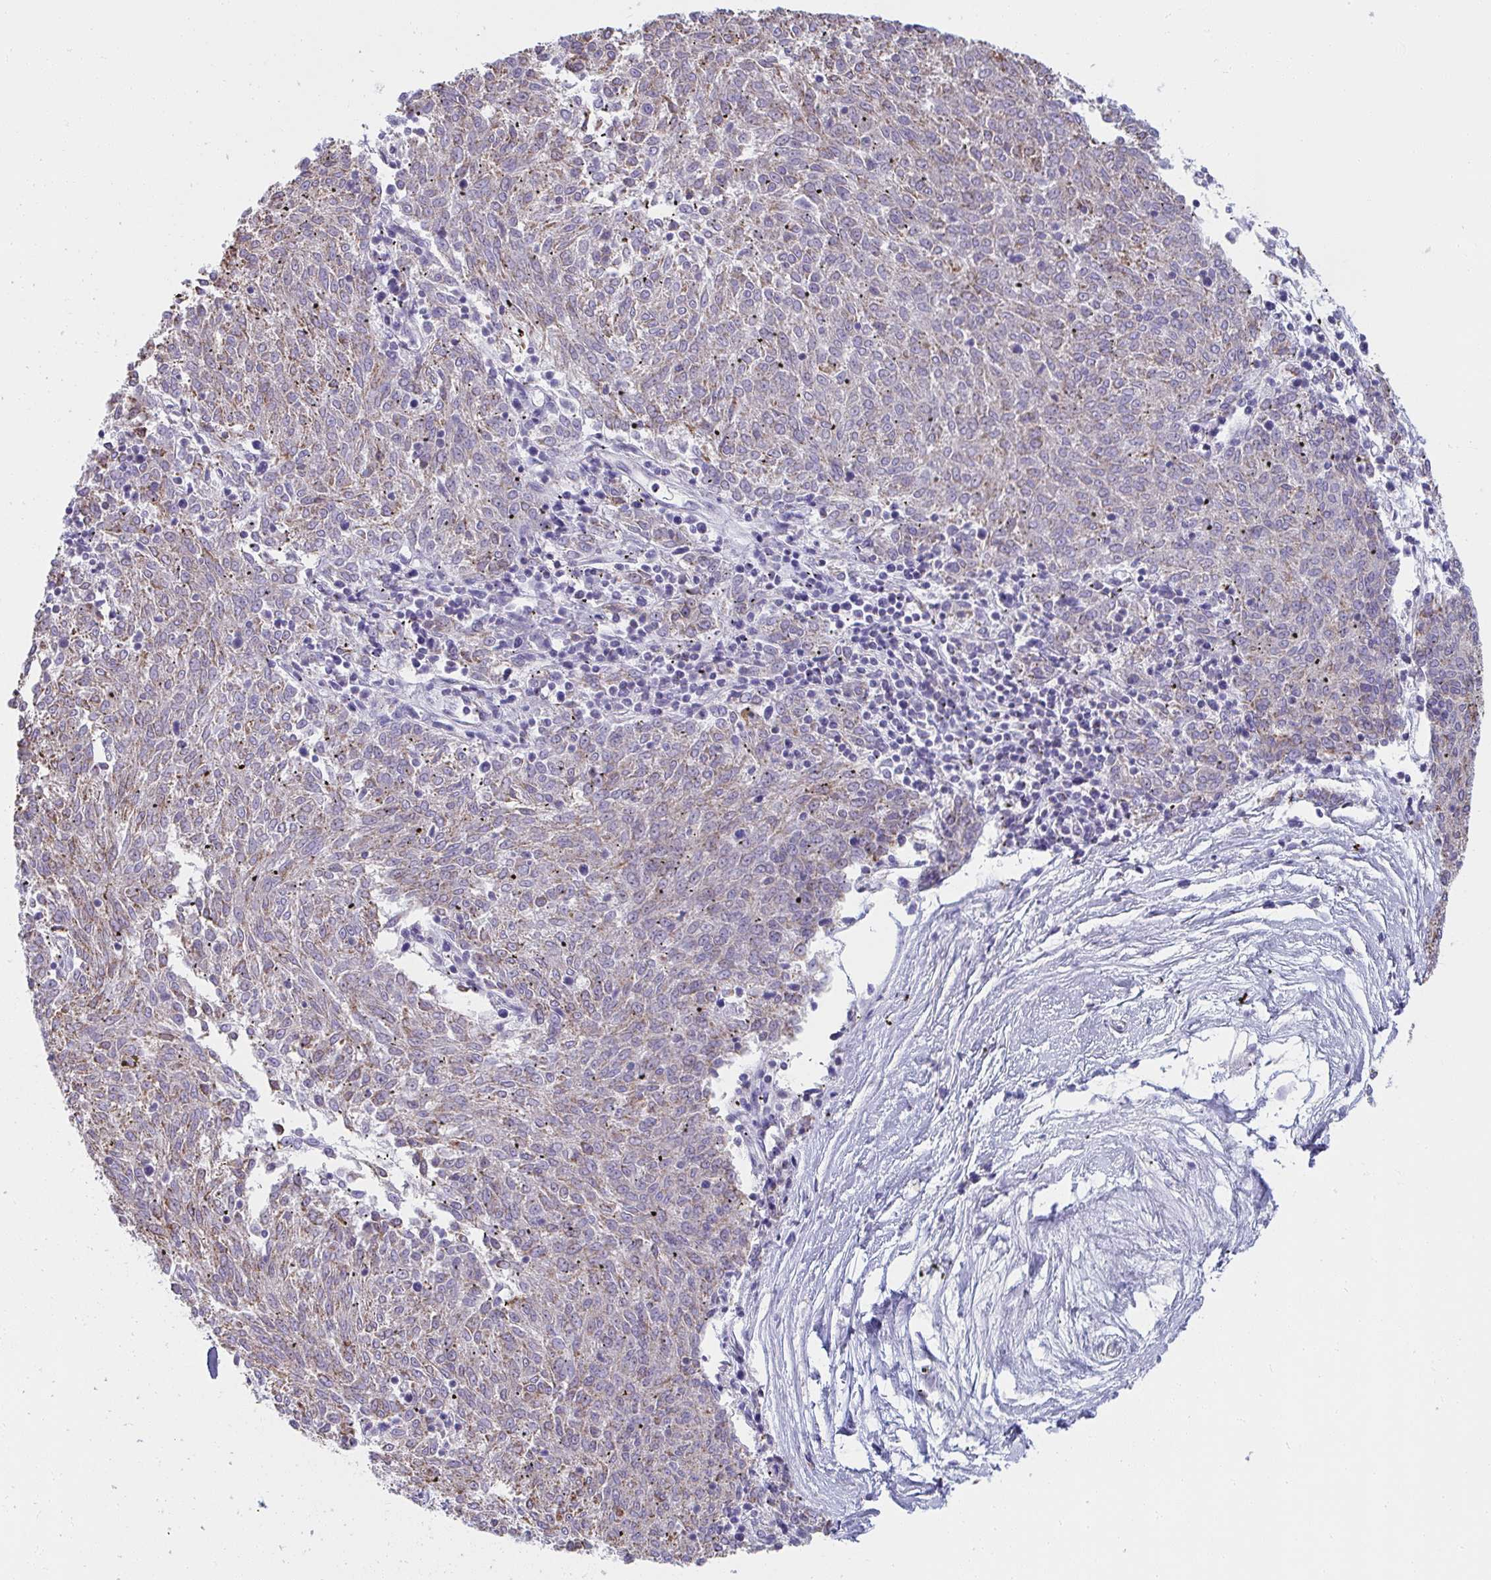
{"staining": {"intensity": "moderate", "quantity": "25%-75%", "location": "cytoplasmic/membranous"}, "tissue": "melanoma", "cell_type": "Tumor cells", "image_type": "cancer", "snomed": [{"axis": "morphology", "description": "Malignant melanoma, NOS"}, {"axis": "topography", "description": "Skin"}], "caption": "Tumor cells reveal medium levels of moderate cytoplasmic/membranous positivity in approximately 25%-75% of cells in human melanoma.", "gene": "SLC6A1", "patient": {"sex": "female", "age": 72}}